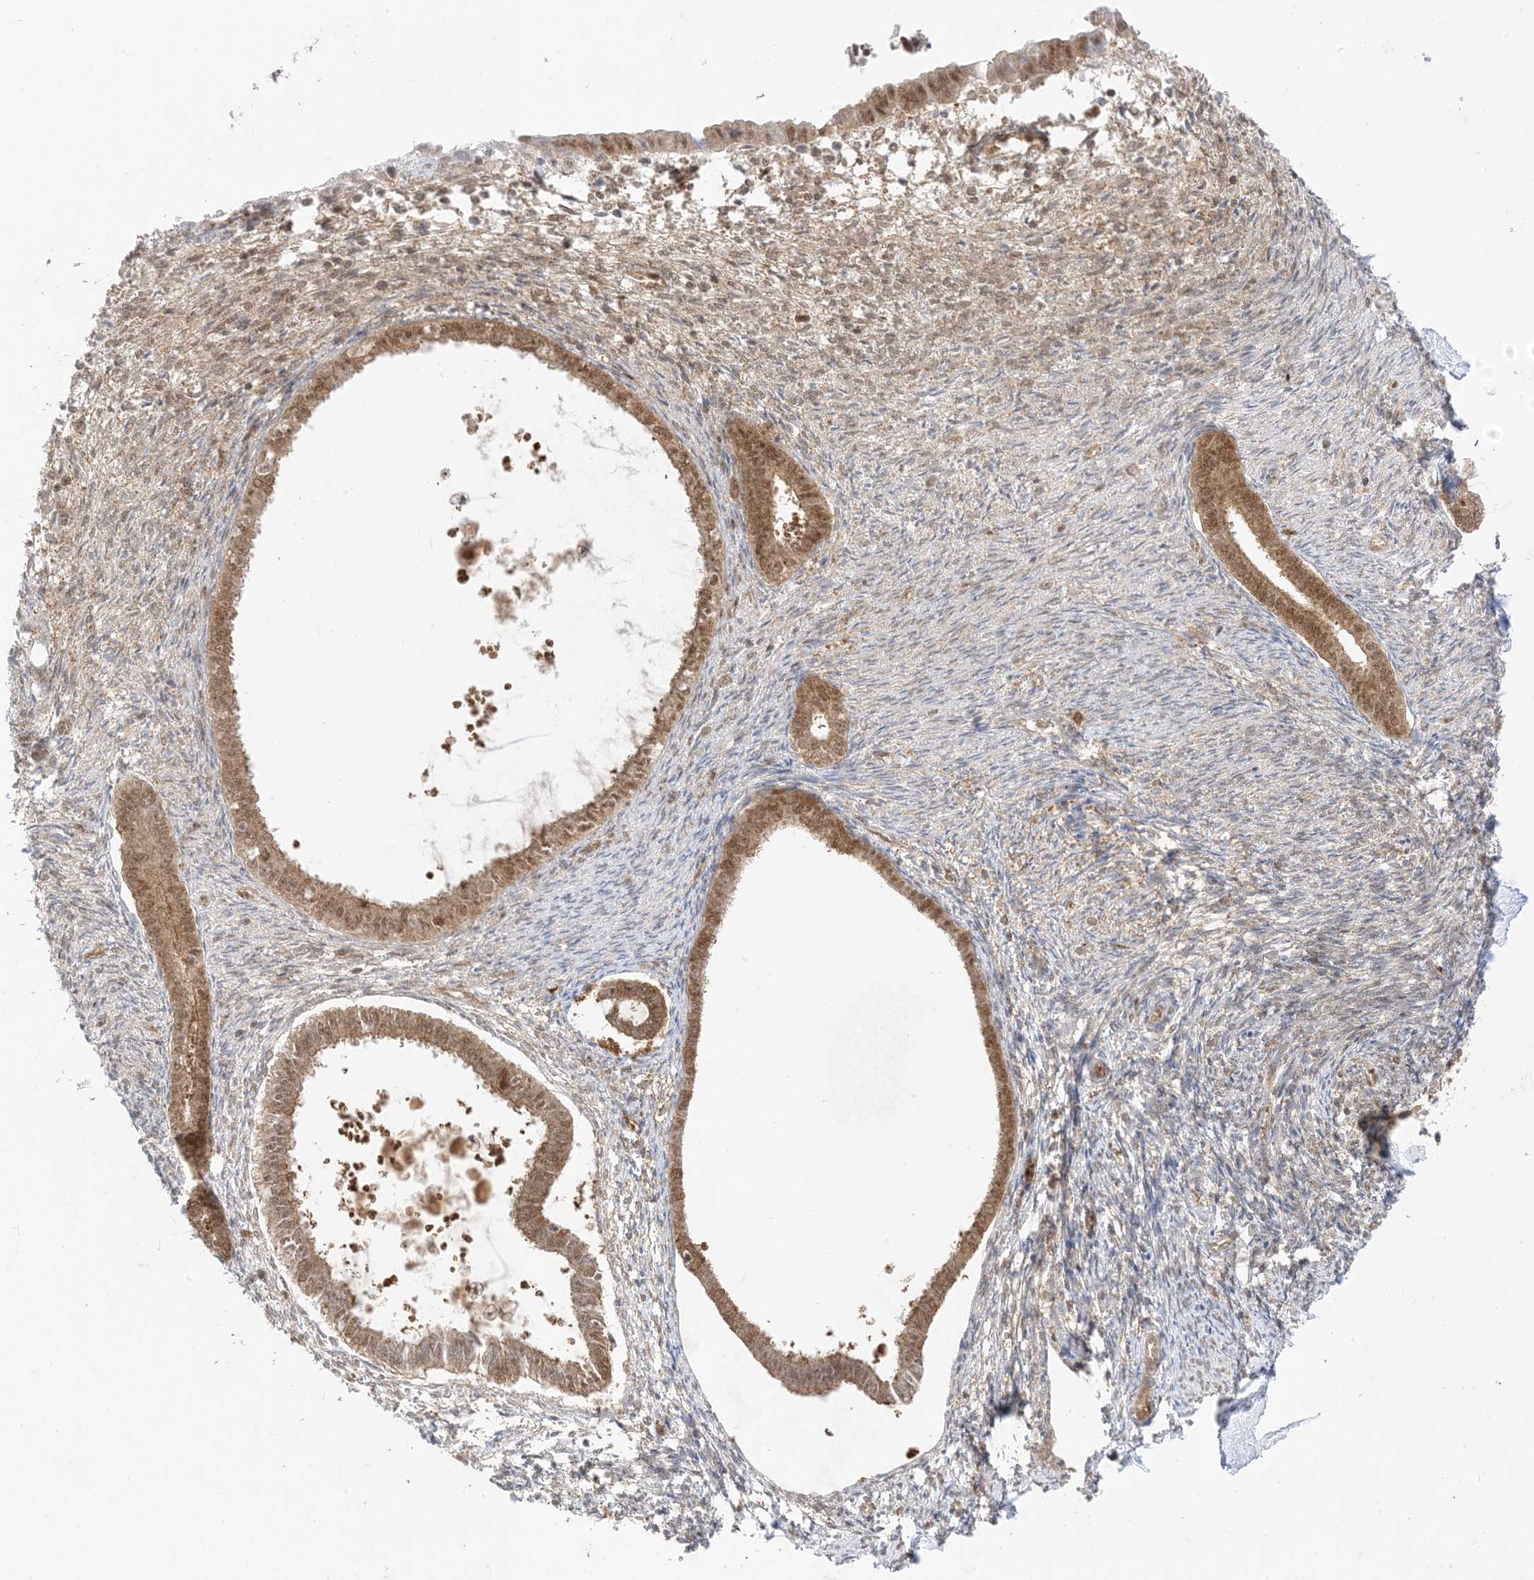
{"staining": {"intensity": "weak", "quantity": "<25%", "location": "nuclear"}, "tissue": "endometrium", "cell_type": "Cells in endometrial stroma", "image_type": "normal", "snomed": [{"axis": "morphology", "description": "Normal tissue, NOS"}, {"axis": "topography", "description": "Endometrium"}], "caption": "The immunohistochemistry (IHC) micrograph has no significant staining in cells in endometrial stroma of endometrium.", "gene": "PTPA", "patient": {"sex": "female", "age": 56}}